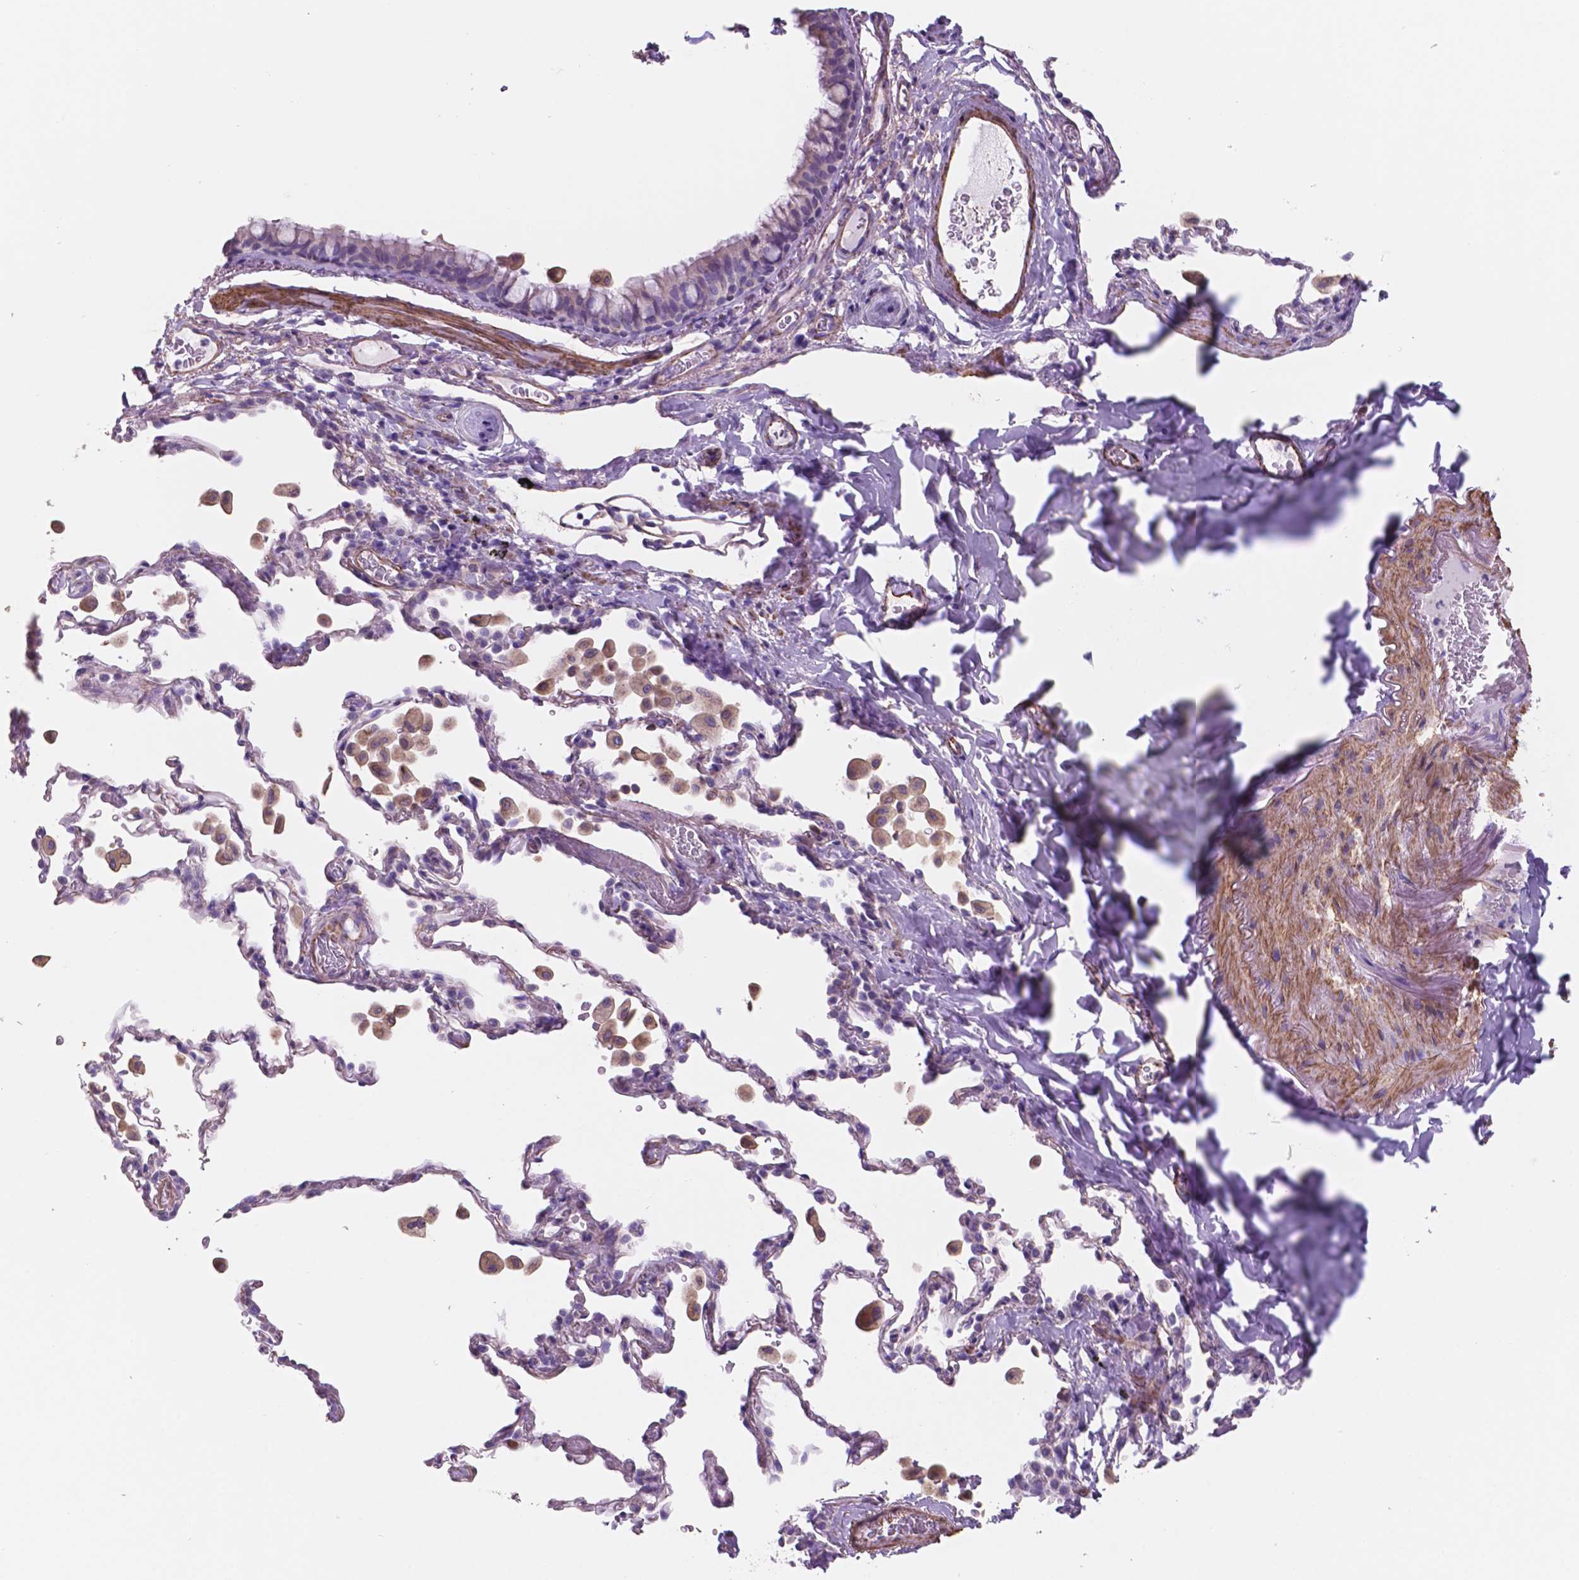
{"staining": {"intensity": "negative", "quantity": "none", "location": "none"}, "tissue": "bronchus", "cell_type": "Respiratory epithelial cells", "image_type": "normal", "snomed": [{"axis": "morphology", "description": "Normal tissue, NOS"}, {"axis": "topography", "description": "Bronchus"}, {"axis": "topography", "description": "Lung"}], "caption": "Image shows no protein expression in respiratory epithelial cells of unremarkable bronchus. Nuclei are stained in blue.", "gene": "TOR2A", "patient": {"sex": "male", "age": 54}}